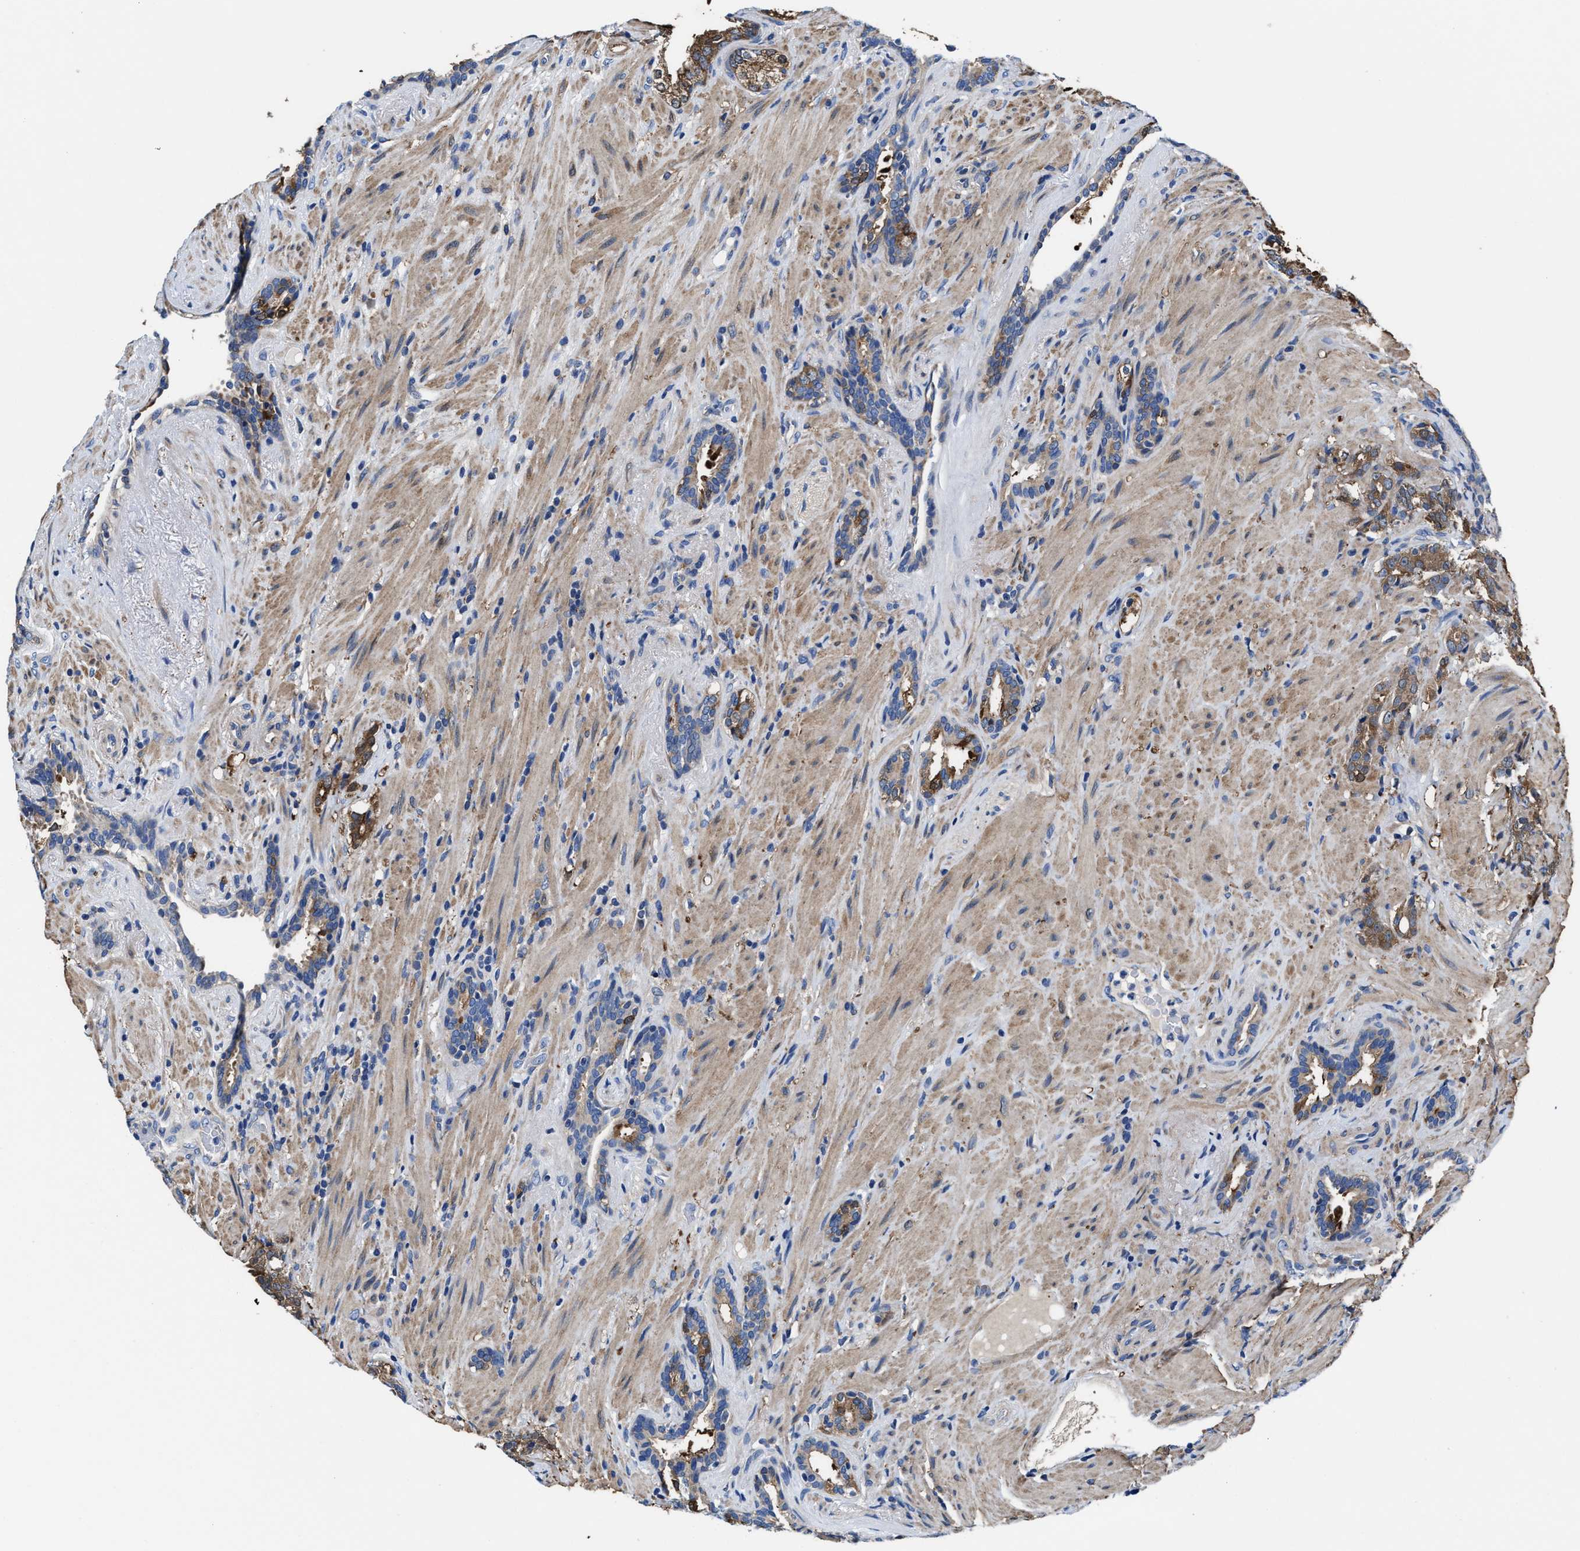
{"staining": {"intensity": "moderate", "quantity": ">75%", "location": "cytoplasmic/membranous"}, "tissue": "prostate cancer", "cell_type": "Tumor cells", "image_type": "cancer", "snomed": [{"axis": "morphology", "description": "Adenocarcinoma, High grade"}, {"axis": "topography", "description": "Prostate"}], "caption": "IHC of prostate adenocarcinoma (high-grade) demonstrates medium levels of moderate cytoplasmic/membranous expression in approximately >75% of tumor cells. (brown staining indicates protein expression, while blue staining denotes nuclei).", "gene": "TMEM30A", "patient": {"sex": "male", "age": 71}}